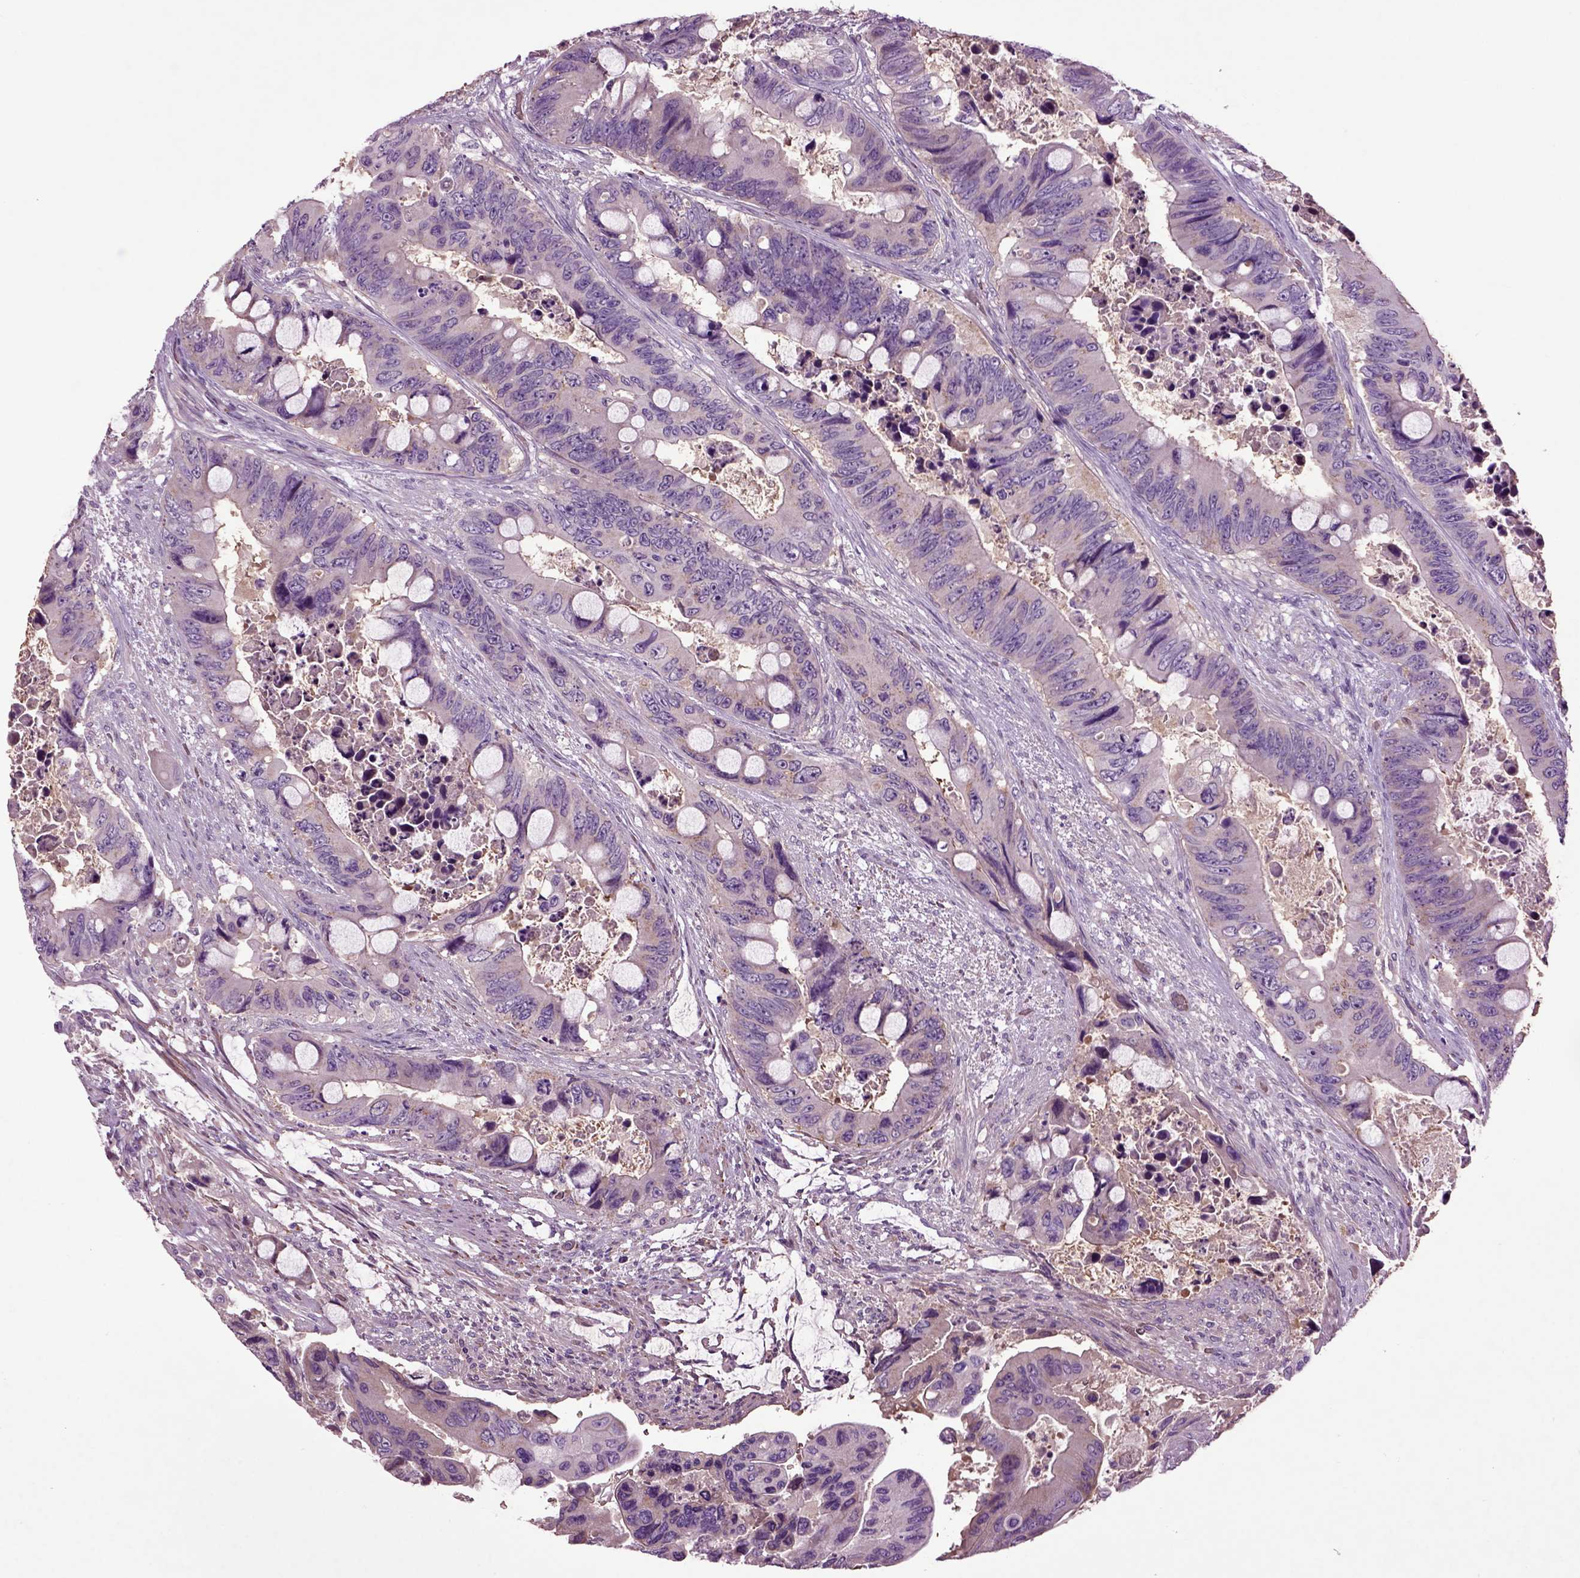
{"staining": {"intensity": "weak", "quantity": "25%-75%", "location": "cytoplasmic/membranous"}, "tissue": "colorectal cancer", "cell_type": "Tumor cells", "image_type": "cancer", "snomed": [{"axis": "morphology", "description": "Adenocarcinoma, NOS"}, {"axis": "topography", "description": "Rectum"}], "caption": "Immunohistochemical staining of human colorectal cancer (adenocarcinoma) shows low levels of weak cytoplasmic/membranous positivity in approximately 25%-75% of tumor cells.", "gene": "SPON1", "patient": {"sex": "male", "age": 63}}